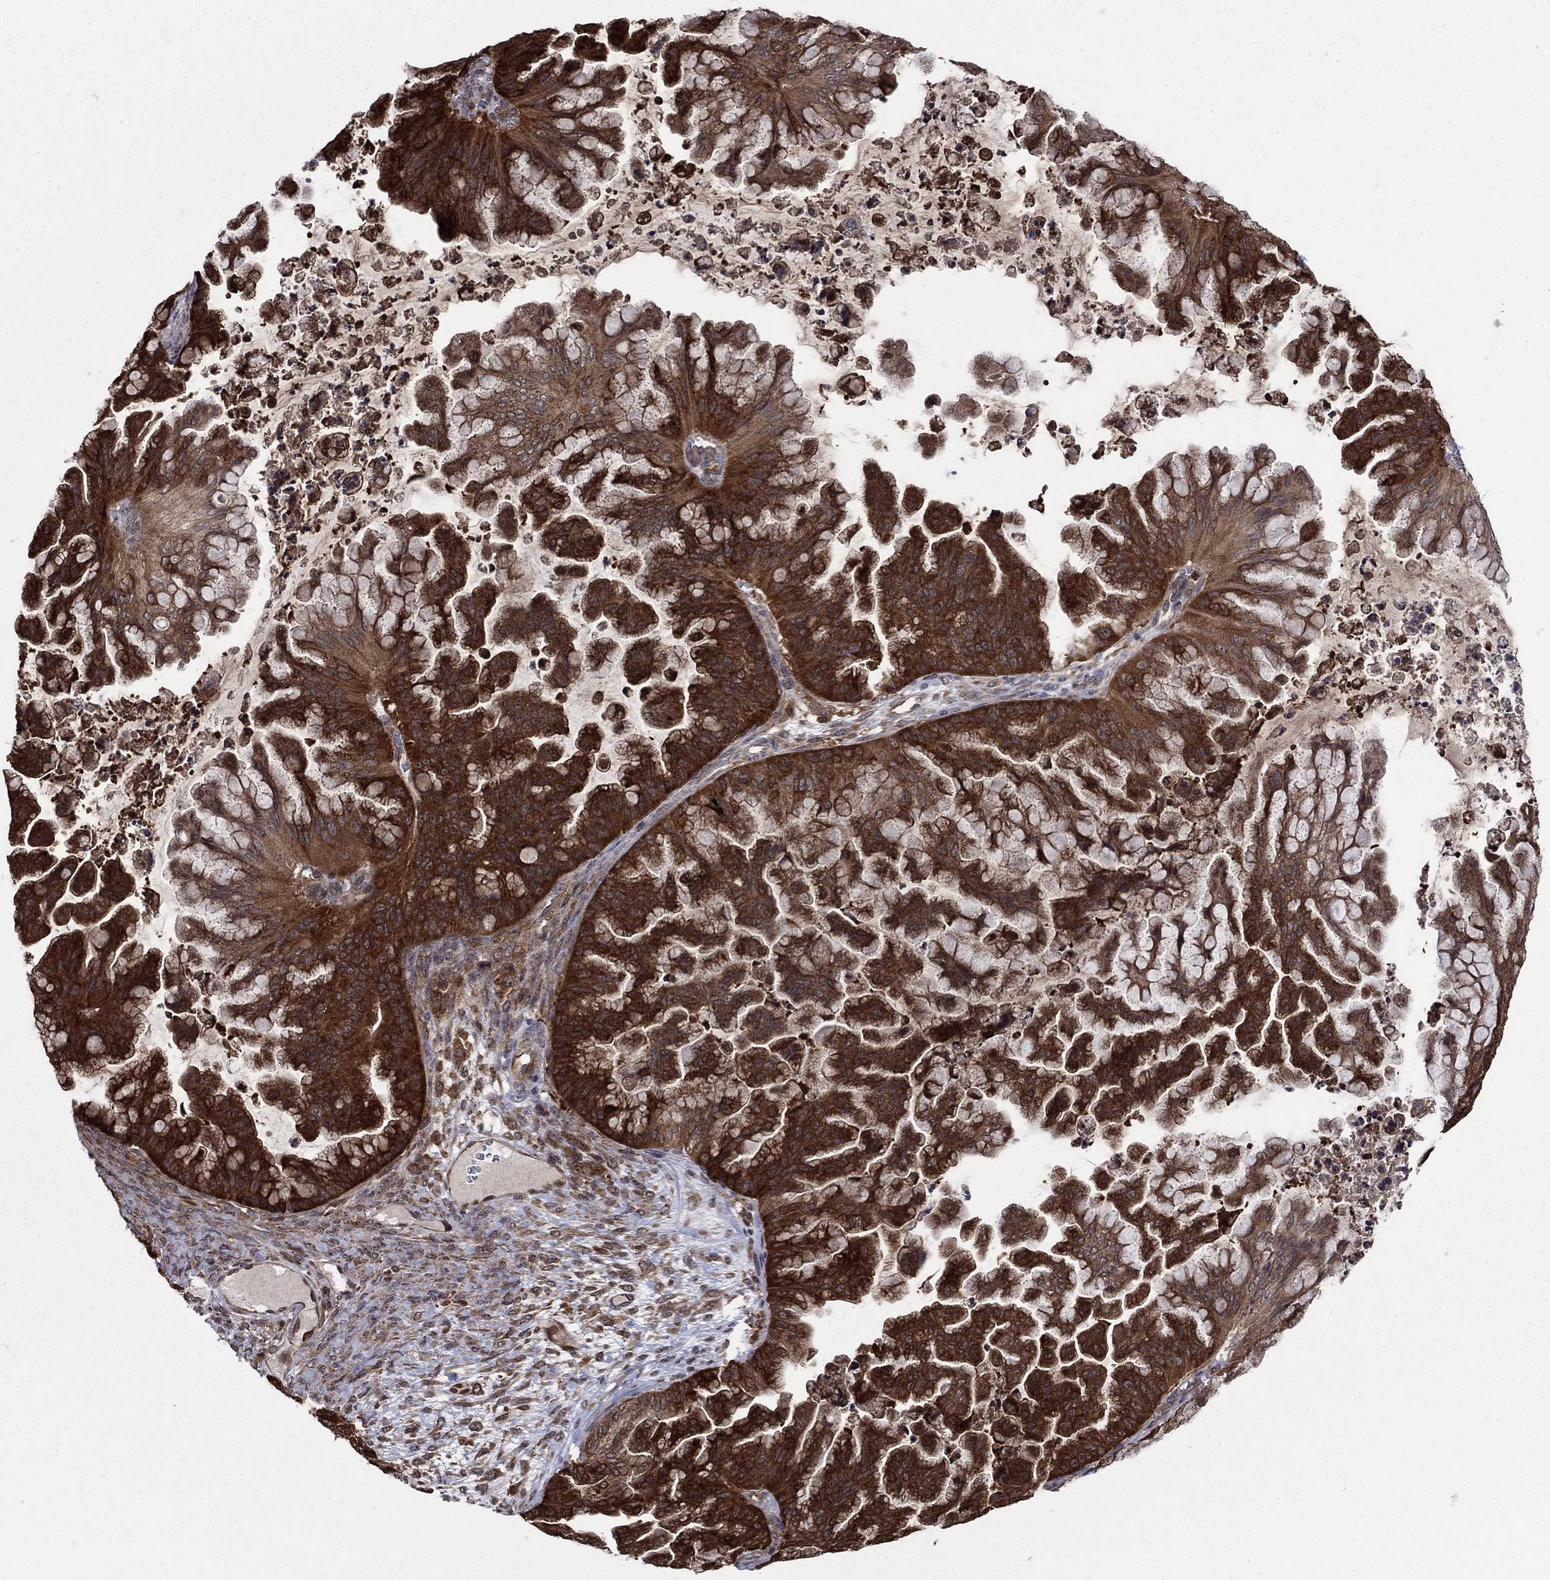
{"staining": {"intensity": "strong", "quantity": ">75%", "location": "cytoplasmic/membranous"}, "tissue": "ovarian cancer", "cell_type": "Tumor cells", "image_type": "cancer", "snomed": [{"axis": "morphology", "description": "Cystadenocarcinoma, mucinous, NOS"}, {"axis": "topography", "description": "Ovary"}], "caption": "Immunohistochemistry (IHC) (DAB (3,3'-diaminobenzidine)) staining of human ovarian cancer (mucinous cystadenocarcinoma) exhibits strong cytoplasmic/membranous protein positivity in approximately >75% of tumor cells.", "gene": "CACYBP", "patient": {"sex": "female", "age": 67}}